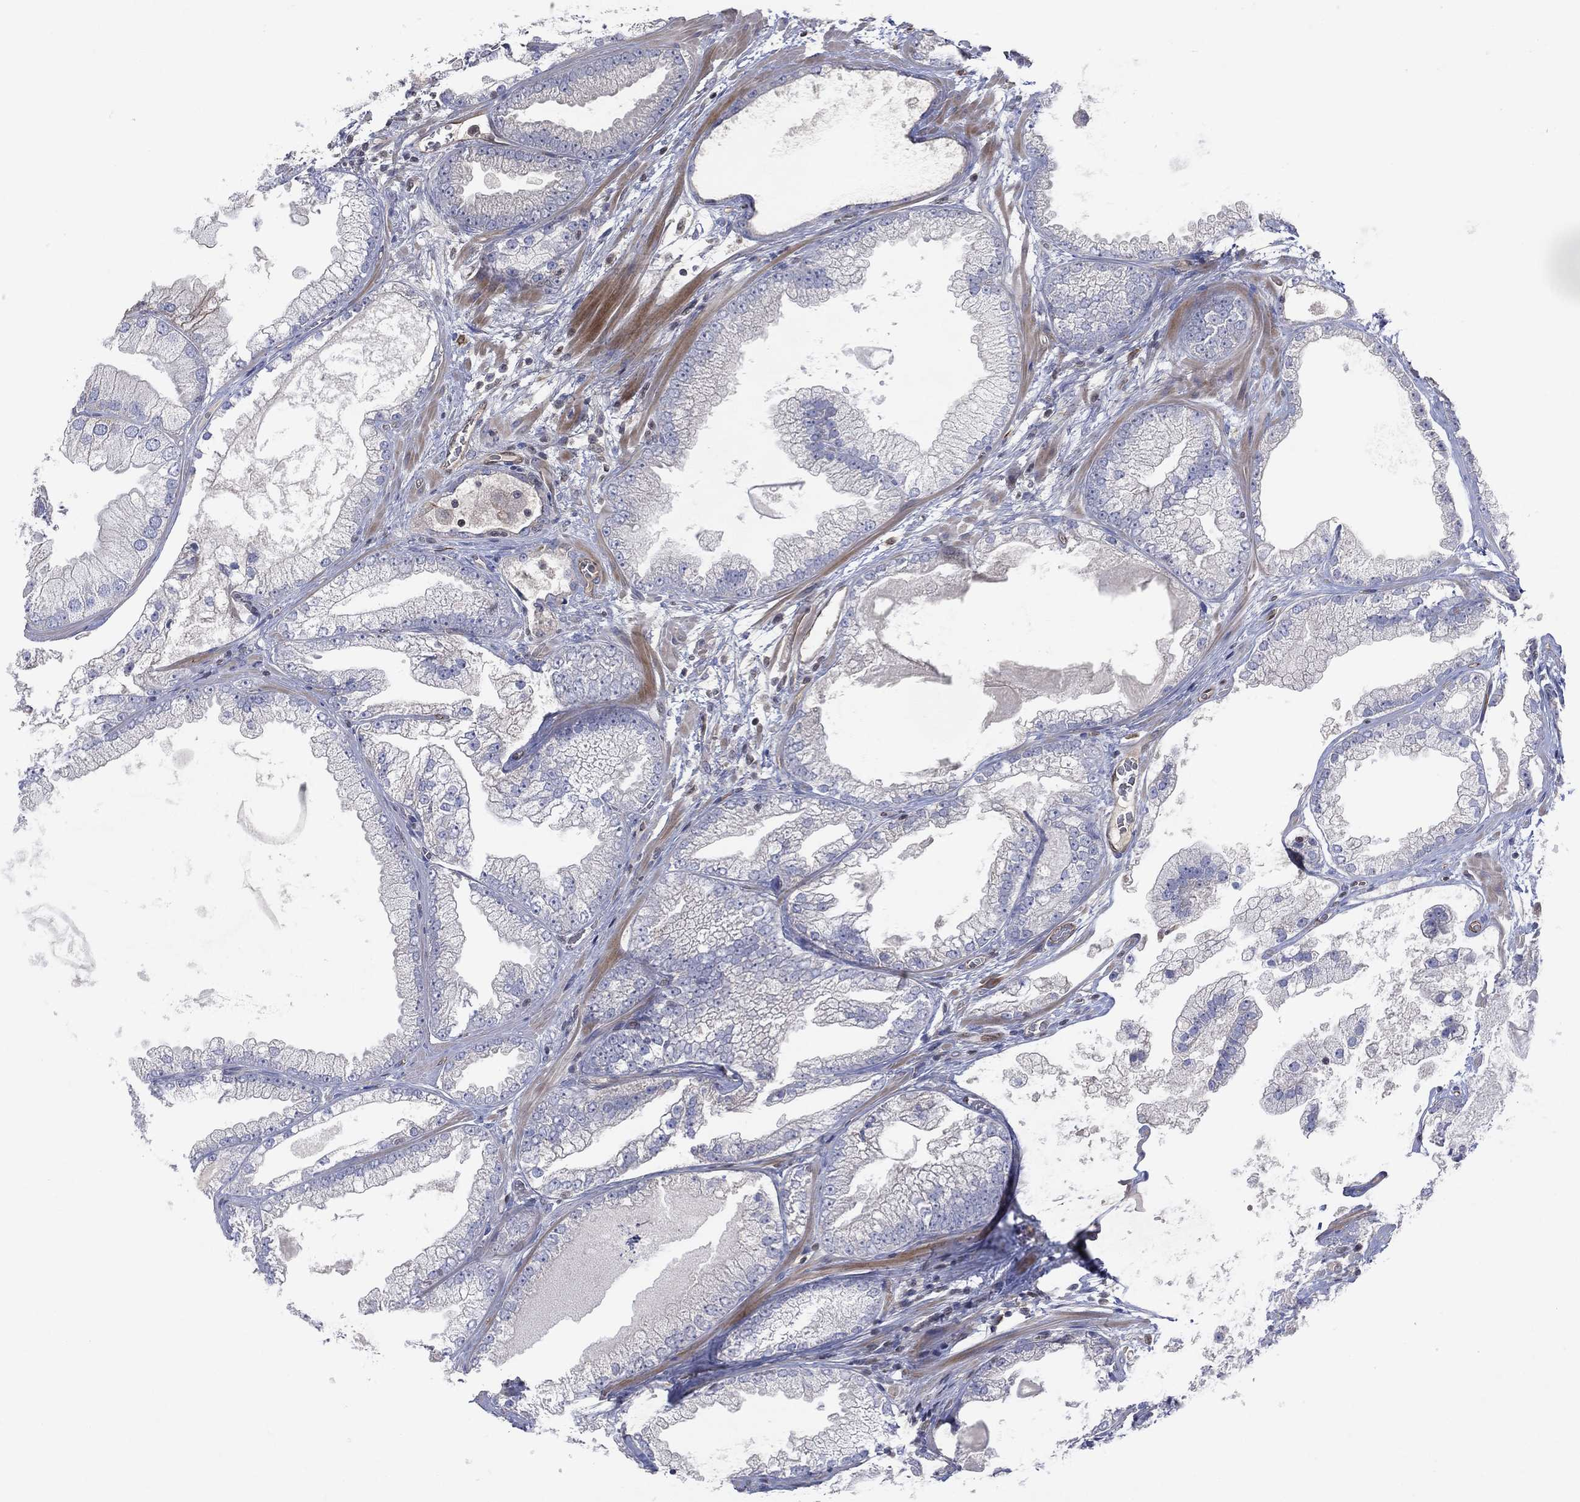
{"staining": {"intensity": "negative", "quantity": "none", "location": "none"}, "tissue": "prostate cancer", "cell_type": "Tumor cells", "image_type": "cancer", "snomed": [{"axis": "morphology", "description": "Adenocarcinoma, Low grade"}, {"axis": "topography", "description": "Prostate"}], "caption": "There is no significant expression in tumor cells of adenocarcinoma (low-grade) (prostate).", "gene": "FLI1", "patient": {"sex": "male", "age": 57}}